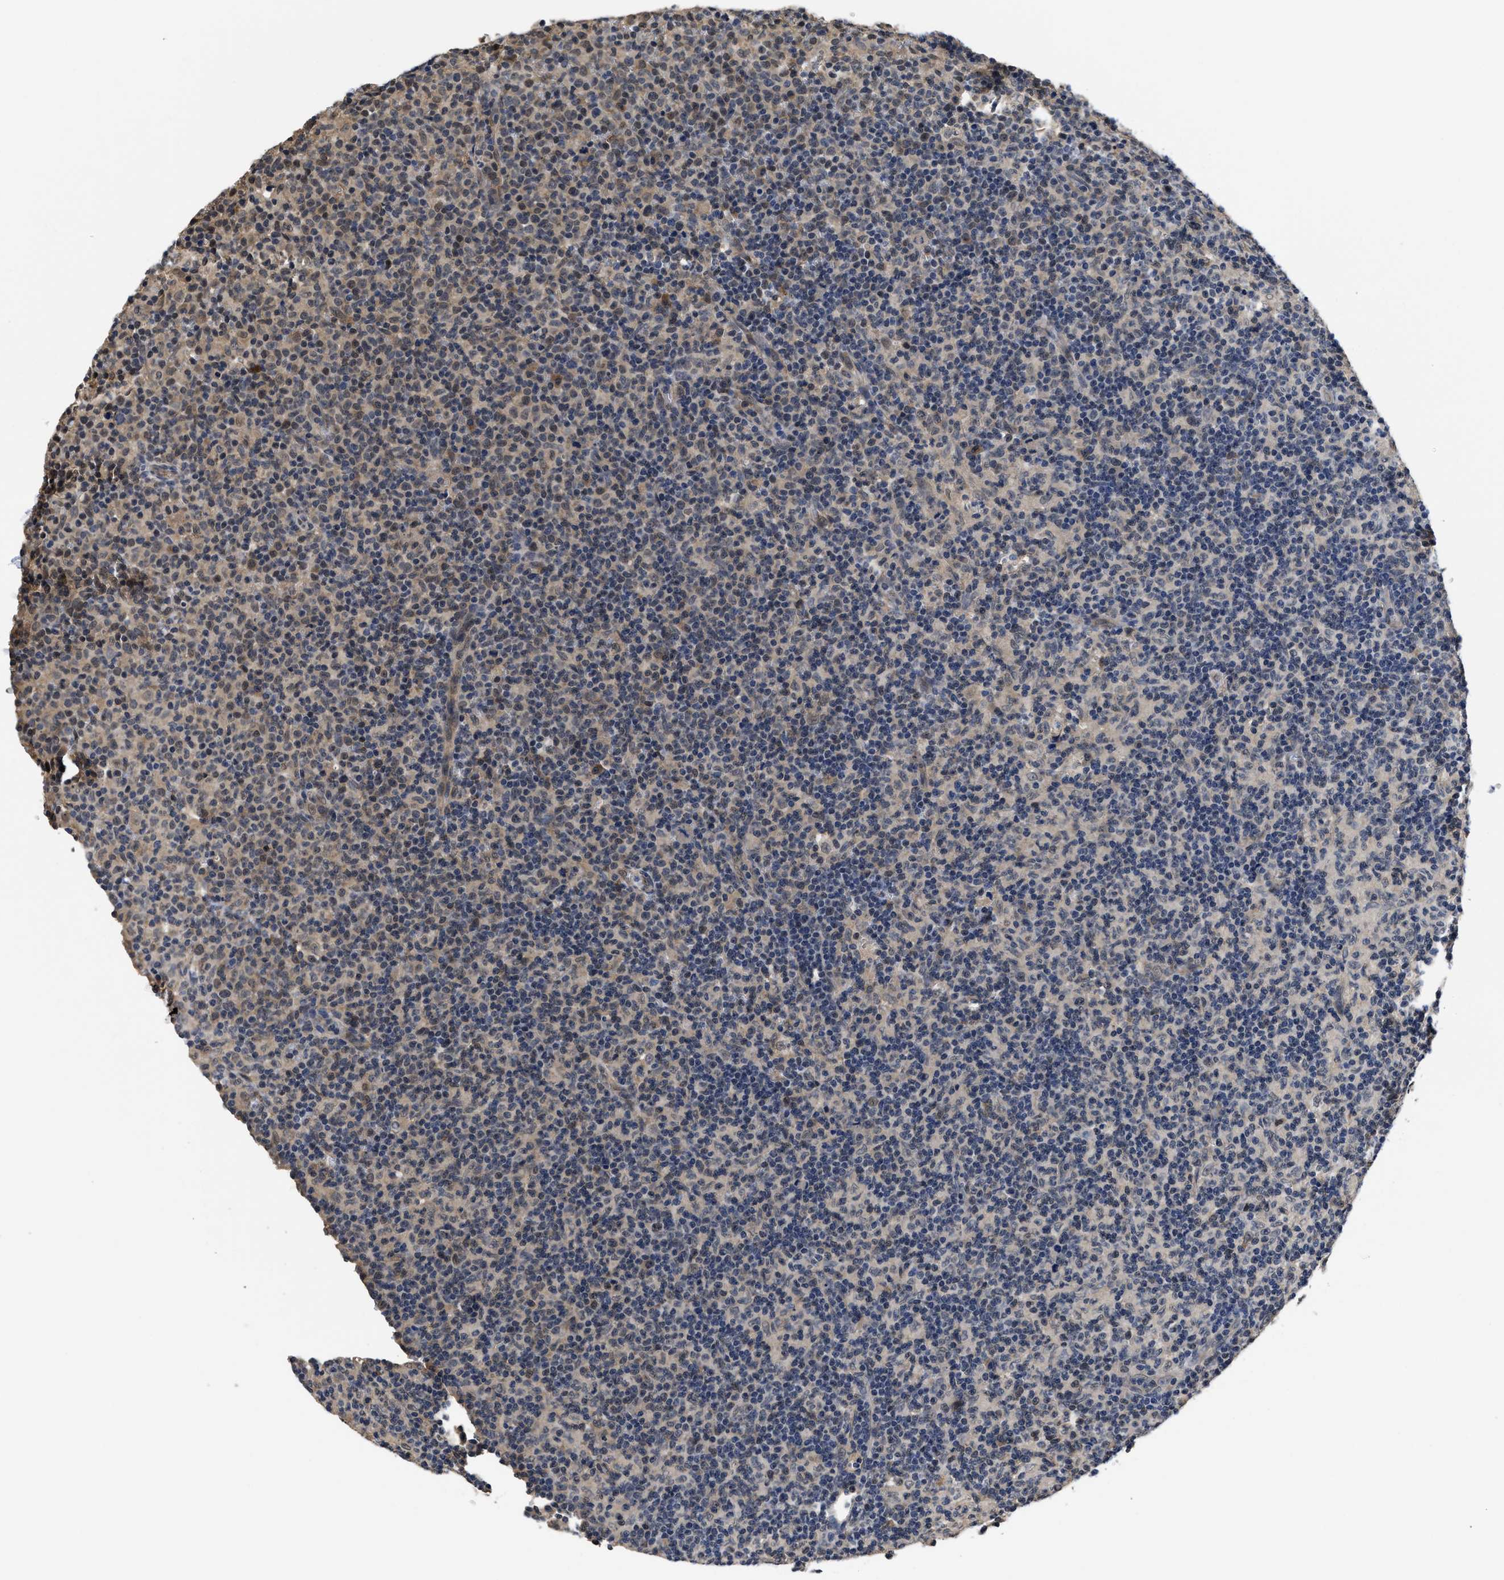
{"staining": {"intensity": "weak", "quantity": "<25%", "location": "nuclear"}, "tissue": "lymph node", "cell_type": "Germinal center cells", "image_type": "normal", "snomed": [{"axis": "morphology", "description": "Normal tissue, NOS"}, {"axis": "morphology", "description": "Inflammation, NOS"}, {"axis": "topography", "description": "Lymph node"}], "caption": "This is a histopathology image of immunohistochemistry (IHC) staining of normal lymph node, which shows no positivity in germinal center cells.", "gene": "MCOLN2", "patient": {"sex": "male", "age": 55}}